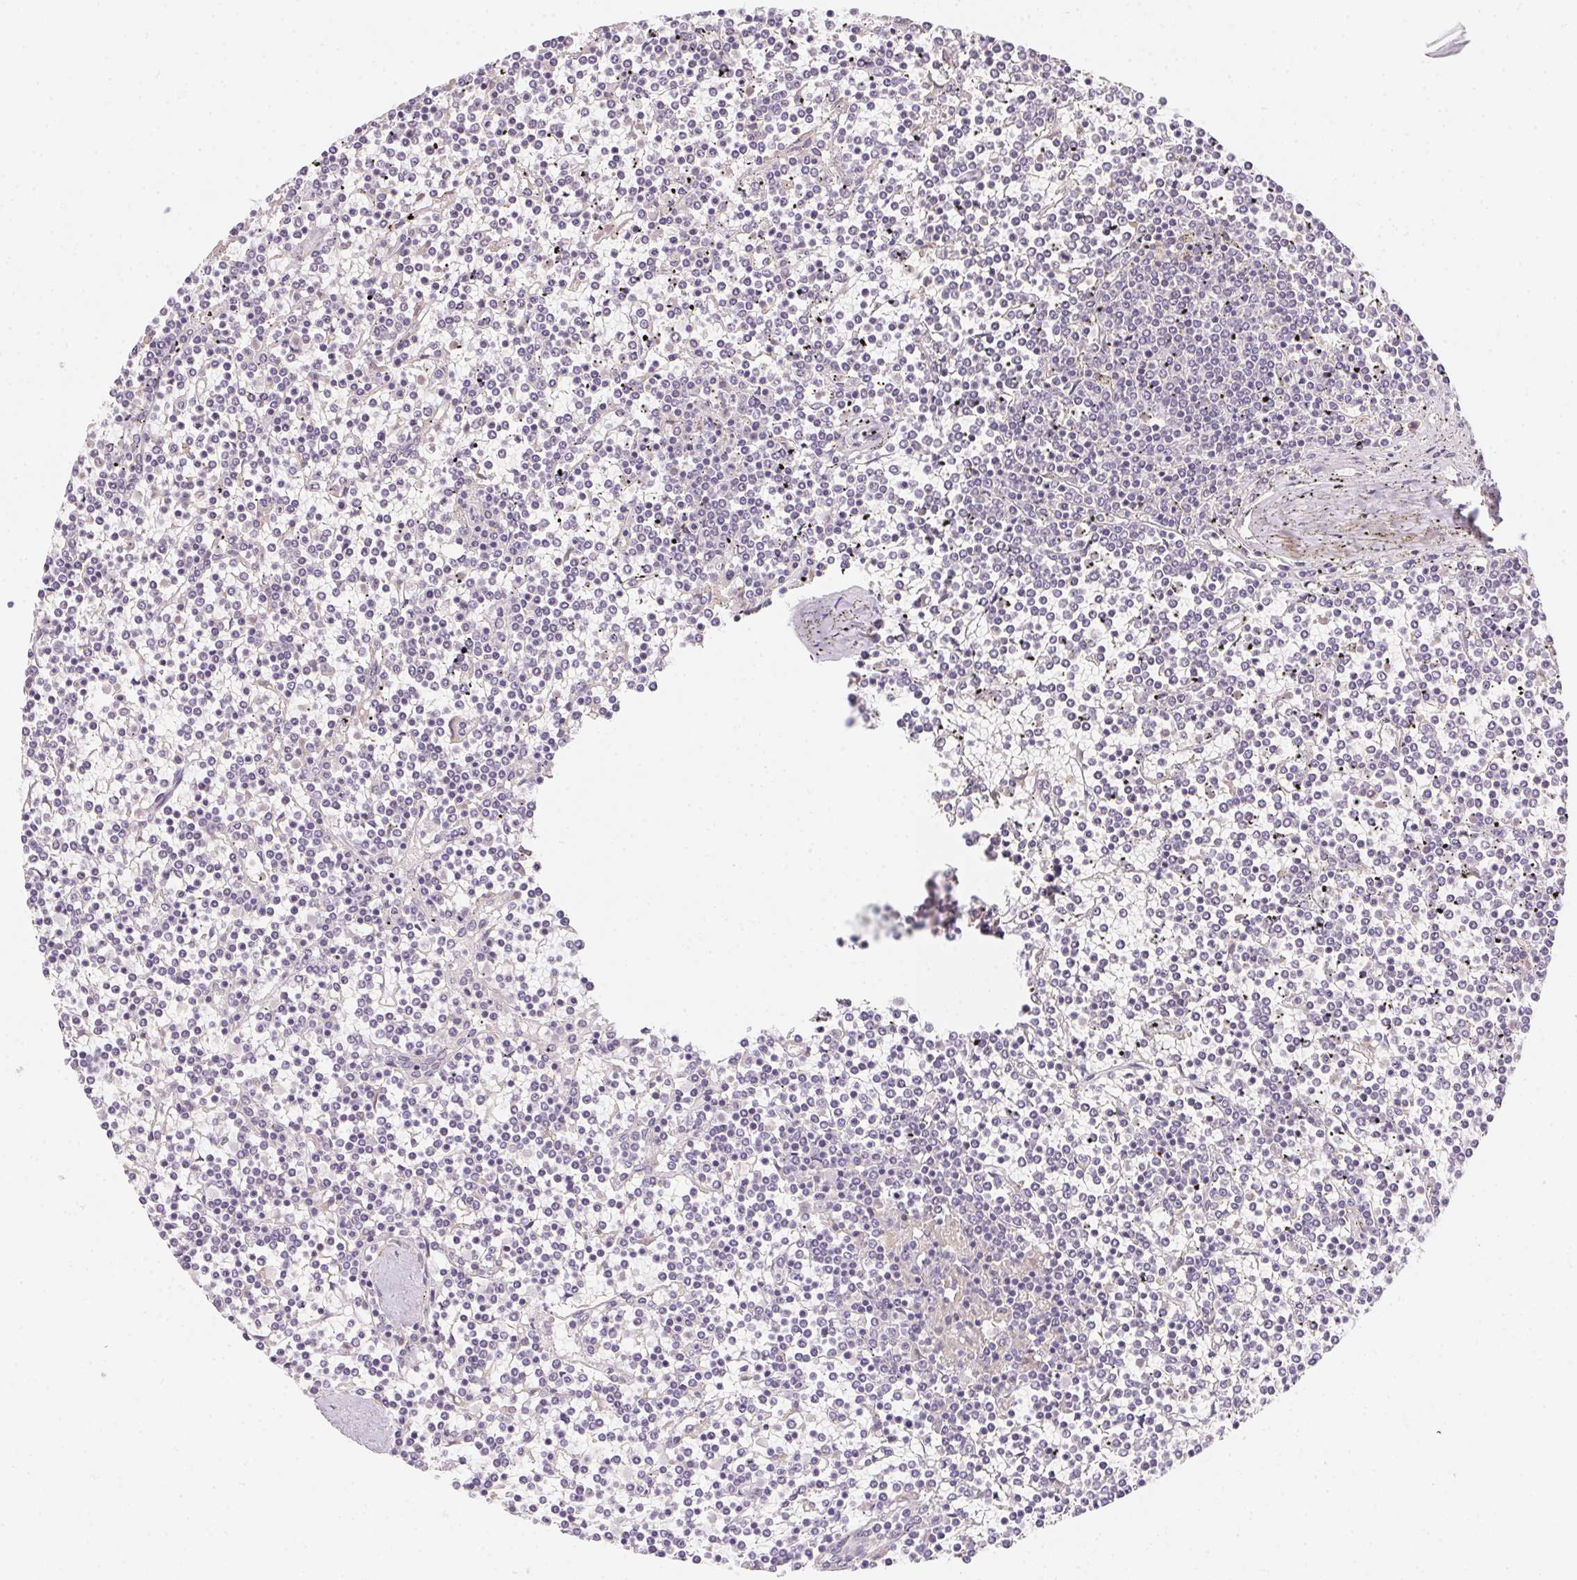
{"staining": {"intensity": "negative", "quantity": "none", "location": "none"}, "tissue": "lymphoma", "cell_type": "Tumor cells", "image_type": "cancer", "snomed": [{"axis": "morphology", "description": "Malignant lymphoma, non-Hodgkin's type, Low grade"}, {"axis": "topography", "description": "Spleen"}], "caption": "A high-resolution histopathology image shows IHC staining of low-grade malignant lymphoma, non-Hodgkin's type, which displays no significant expression in tumor cells.", "gene": "SLC6A18", "patient": {"sex": "female", "age": 19}}